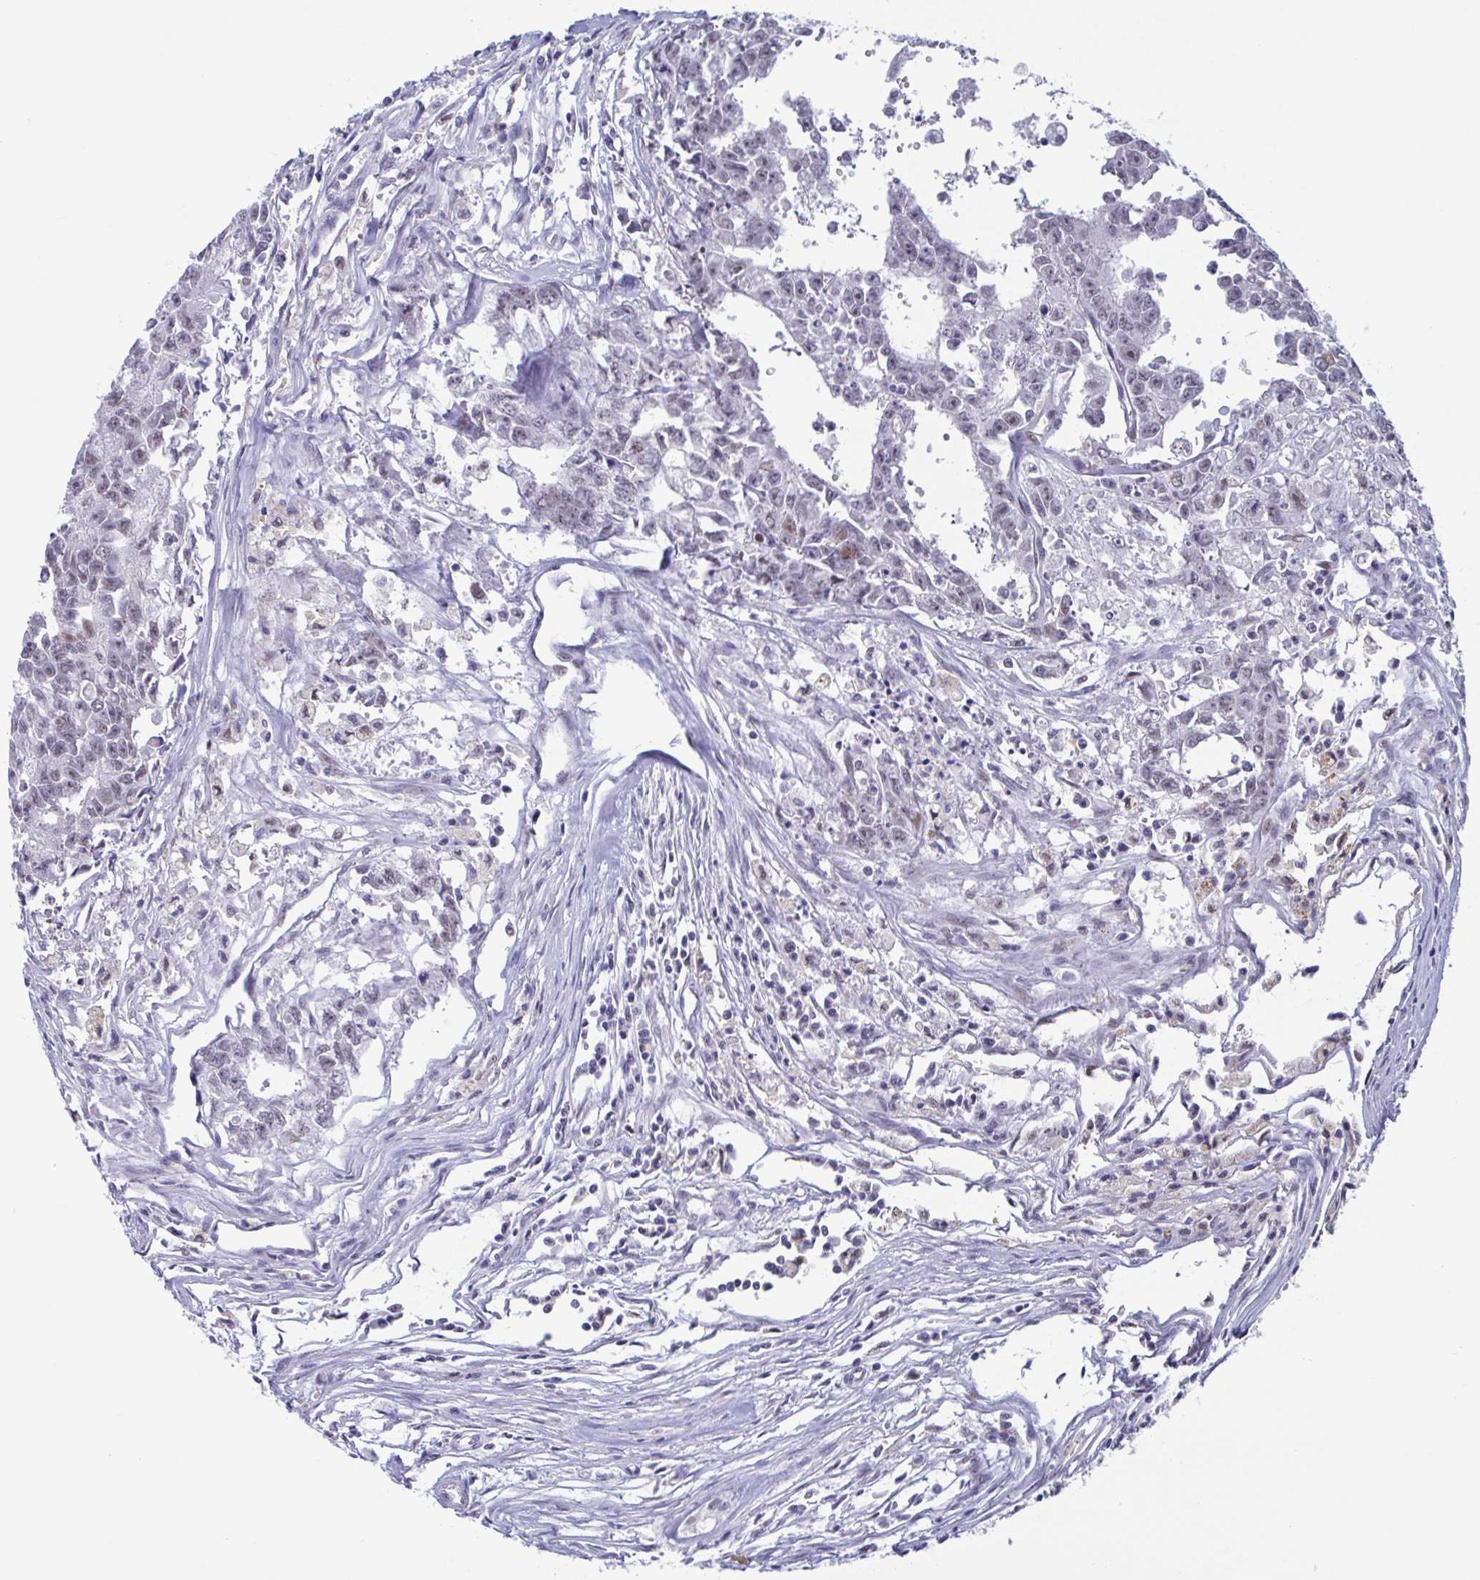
{"staining": {"intensity": "weak", "quantity": "<25%", "location": "nuclear"}, "tissue": "testis cancer", "cell_type": "Tumor cells", "image_type": "cancer", "snomed": [{"axis": "morphology", "description": "Carcinoma, Embryonal, NOS"}, {"axis": "morphology", "description": "Teratoma, malignant, NOS"}, {"axis": "topography", "description": "Testis"}], "caption": "DAB immunohistochemical staining of human testis cancer exhibits no significant expression in tumor cells.", "gene": "PERM1", "patient": {"sex": "male", "age": 24}}